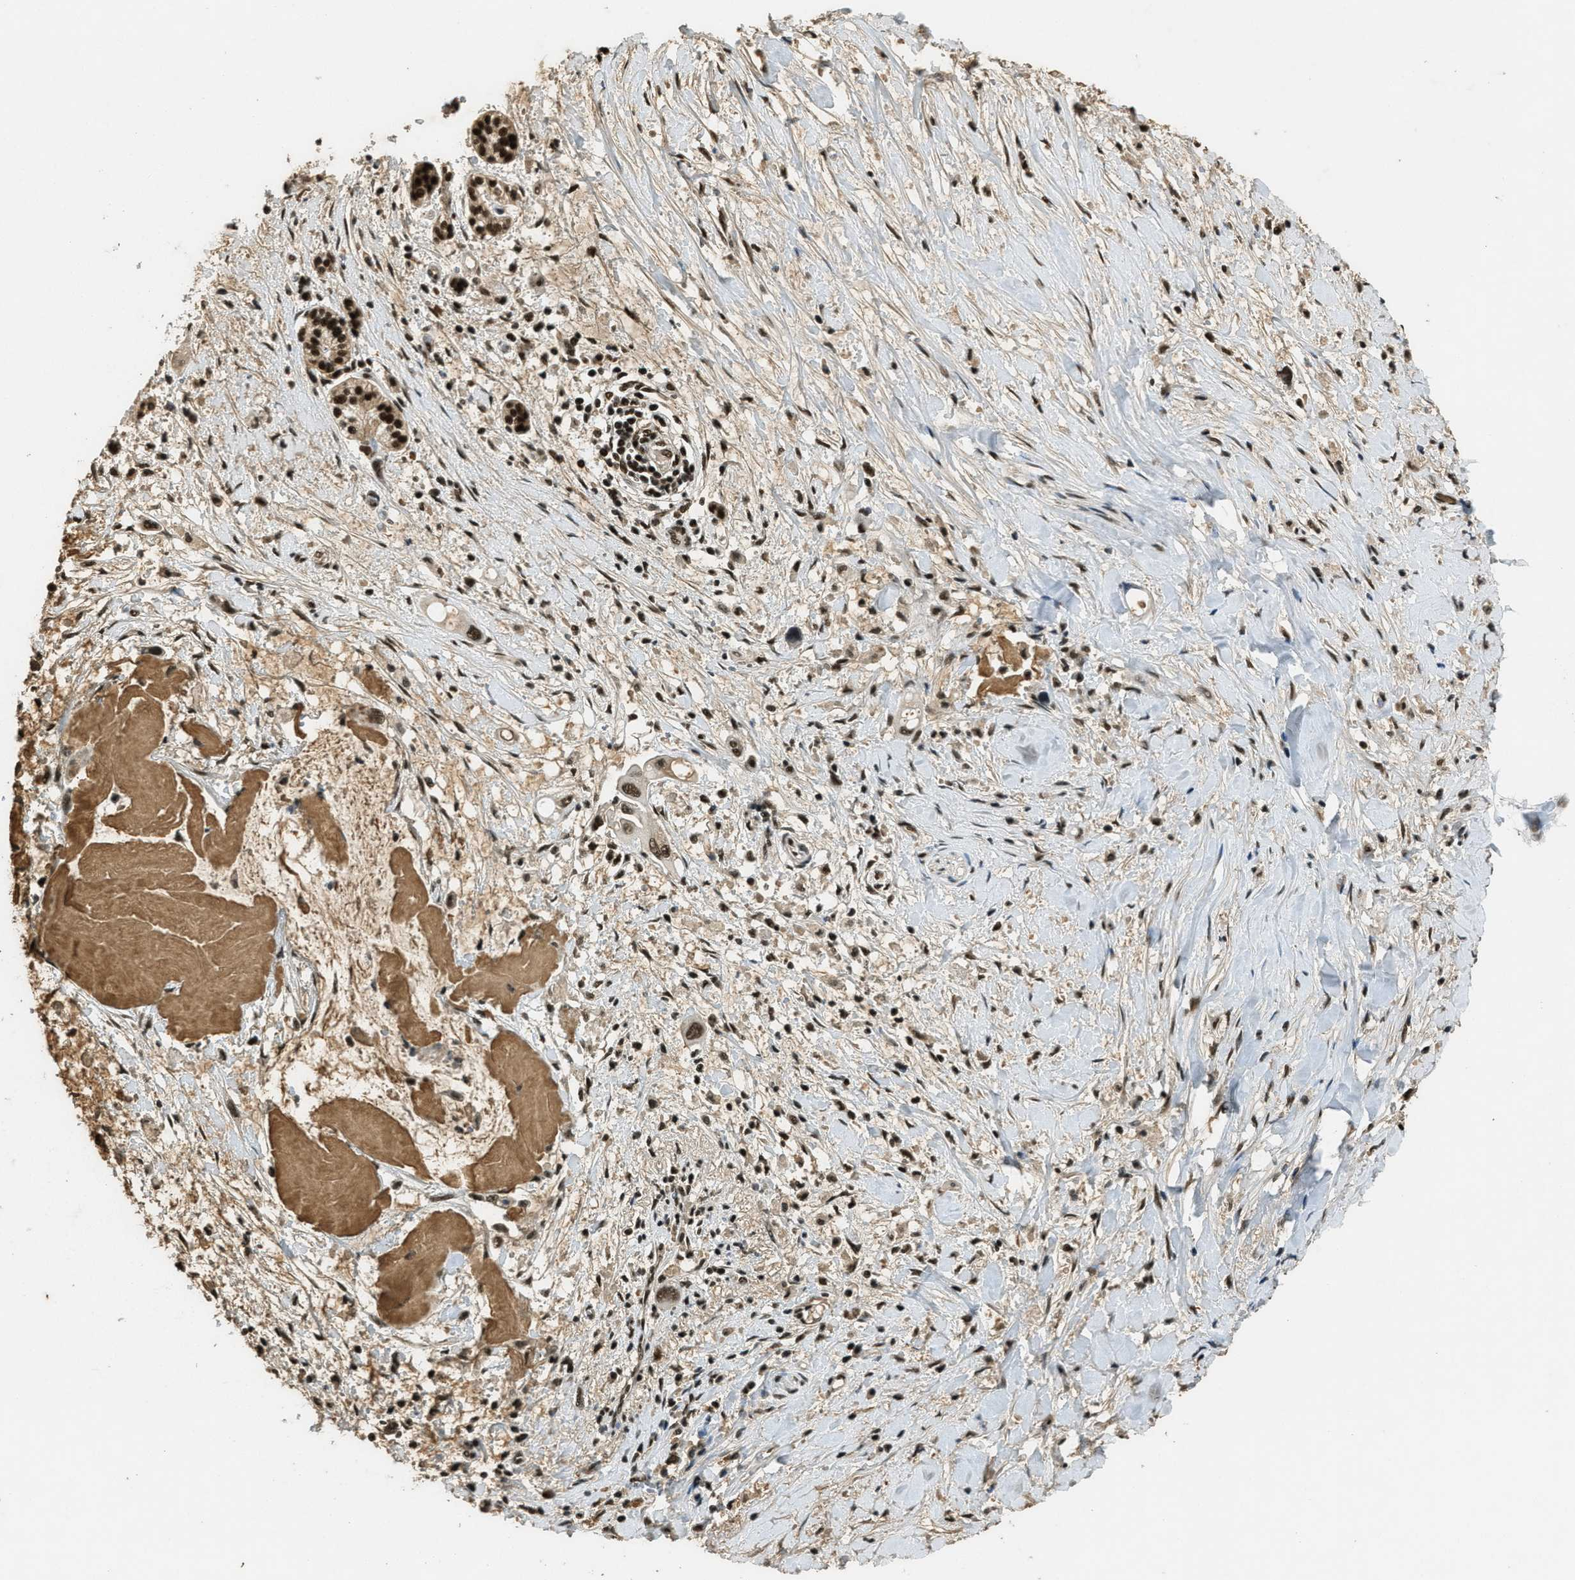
{"staining": {"intensity": "strong", "quantity": ">75%", "location": "cytoplasmic/membranous,nuclear"}, "tissue": "pancreatic cancer", "cell_type": "Tumor cells", "image_type": "cancer", "snomed": [{"axis": "morphology", "description": "Adenocarcinoma, NOS"}, {"axis": "topography", "description": "Pancreas"}], "caption": "Tumor cells demonstrate high levels of strong cytoplasmic/membranous and nuclear expression in about >75% of cells in pancreatic cancer. The staining was performed using DAB (3,3'-diaminobenzidine), with brown indicating positive protein expression. Nuclei are stained blue with hematoxylin.", "gene": "ZNF148", "patient": {"sex": "male", "age": 55}}